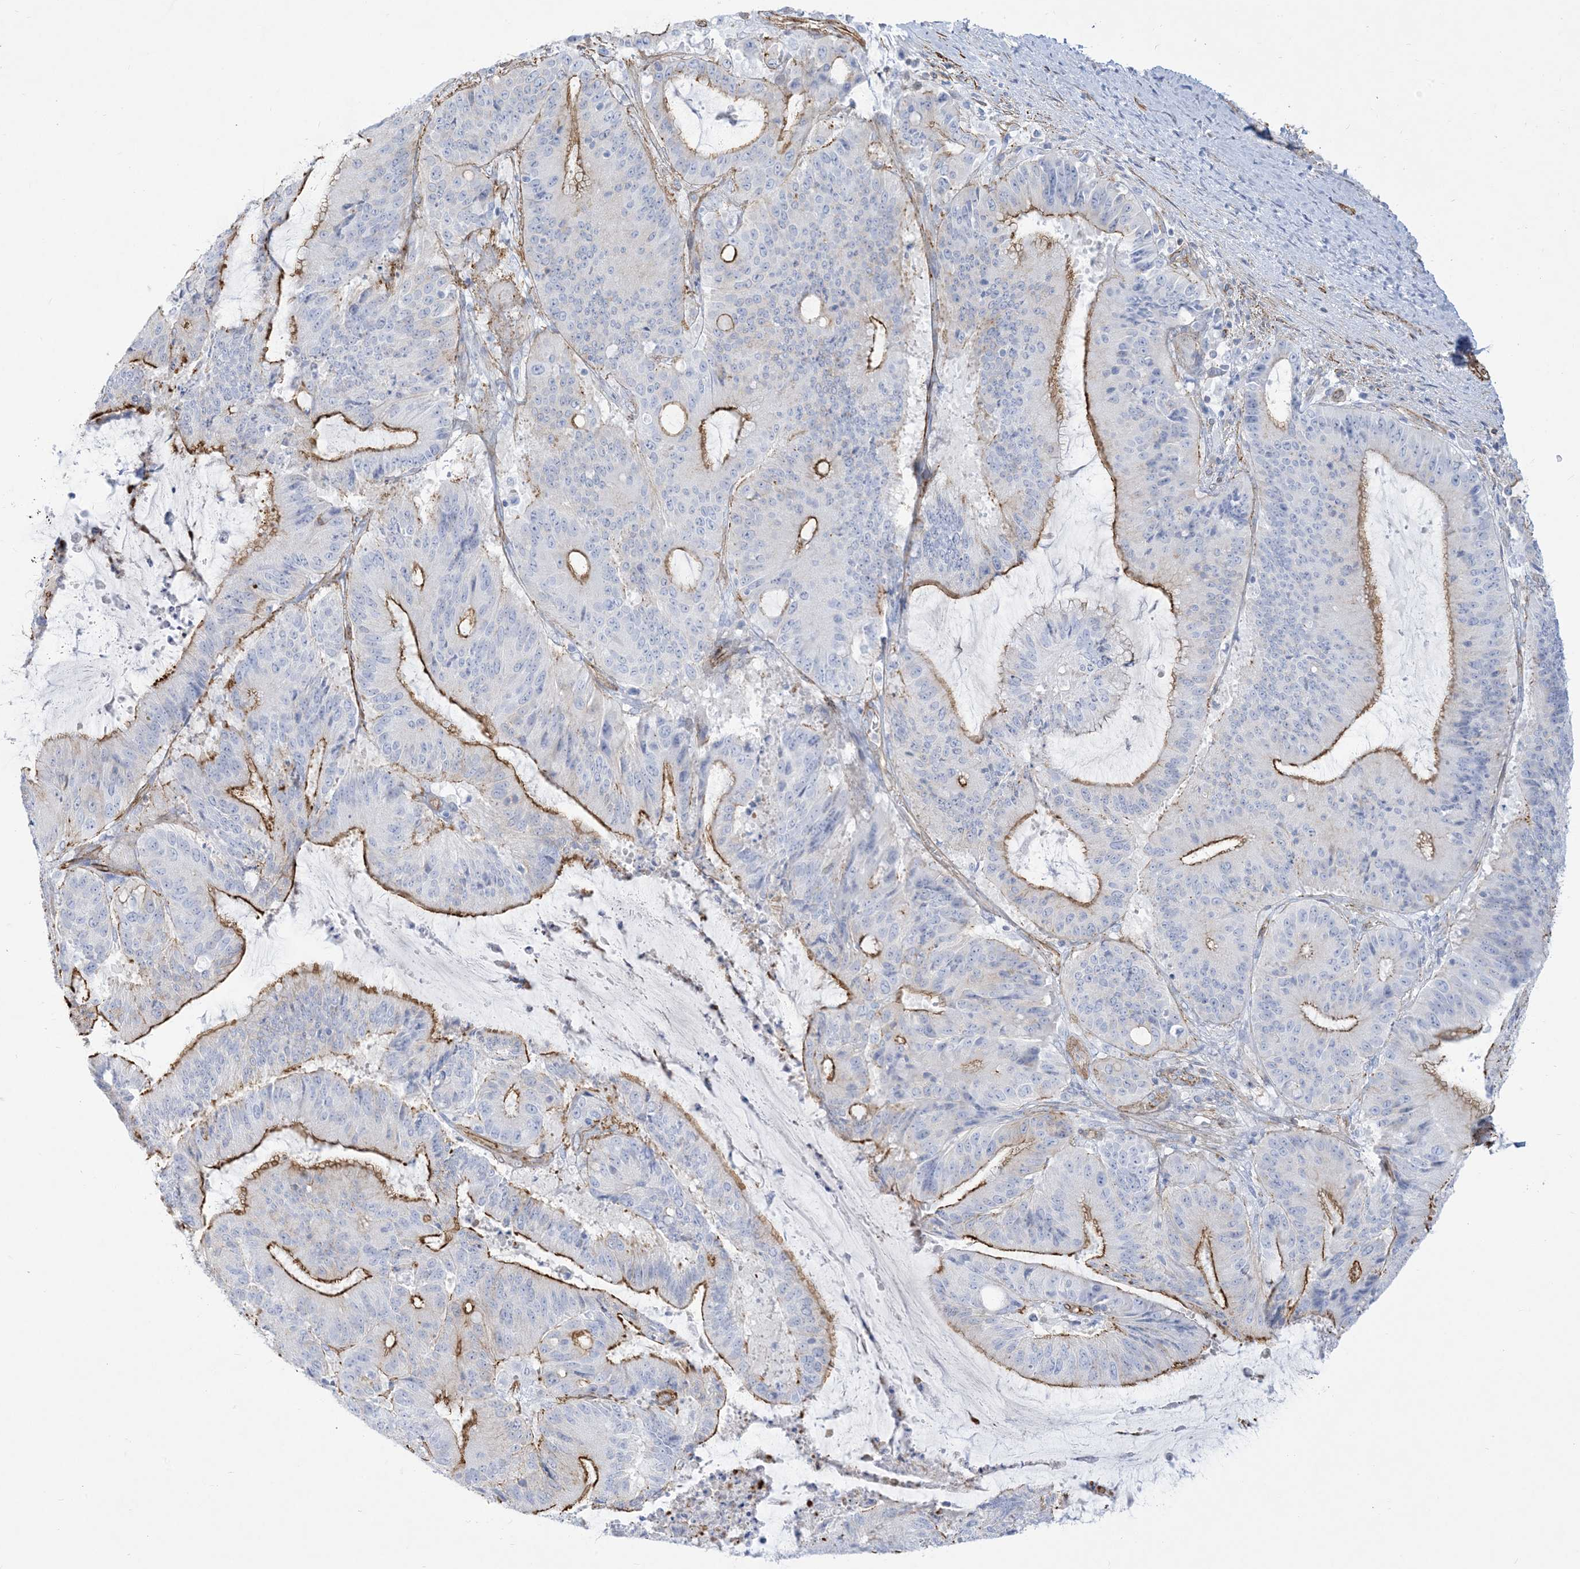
{"staining": {"intensity": "strong", "quantity": "<25%", "location": "cytoplasmic/membranous"}, "tissue": "liver cancer", "cell_type": "Tumor cells", "image_type": "cancer", "snomed": [{"axis": "morphology", "description": "Normal tissue, NOS"}, {"axis": "morphology", "description": "Cholangiocarcinoma"}, {"axis": "topography", "description": "Liver"}, {"axis": "topography", "description": "Peripheral nerve tissue"}], "caption": "Immunohistochemistry (IHC) histopathology image of neoplastic tissue: human liver cancer (cholangiocarcinoma) stained using immunohistochemistry demonstrates medium levels of strong protein expression localized specifically in the cytoplasmic/membranous of tumor cells, appearing as a cytoplasmic/membranous brown color.", "gene": "B3GNT7", "patient": {"sex": "female", "age": 73}}